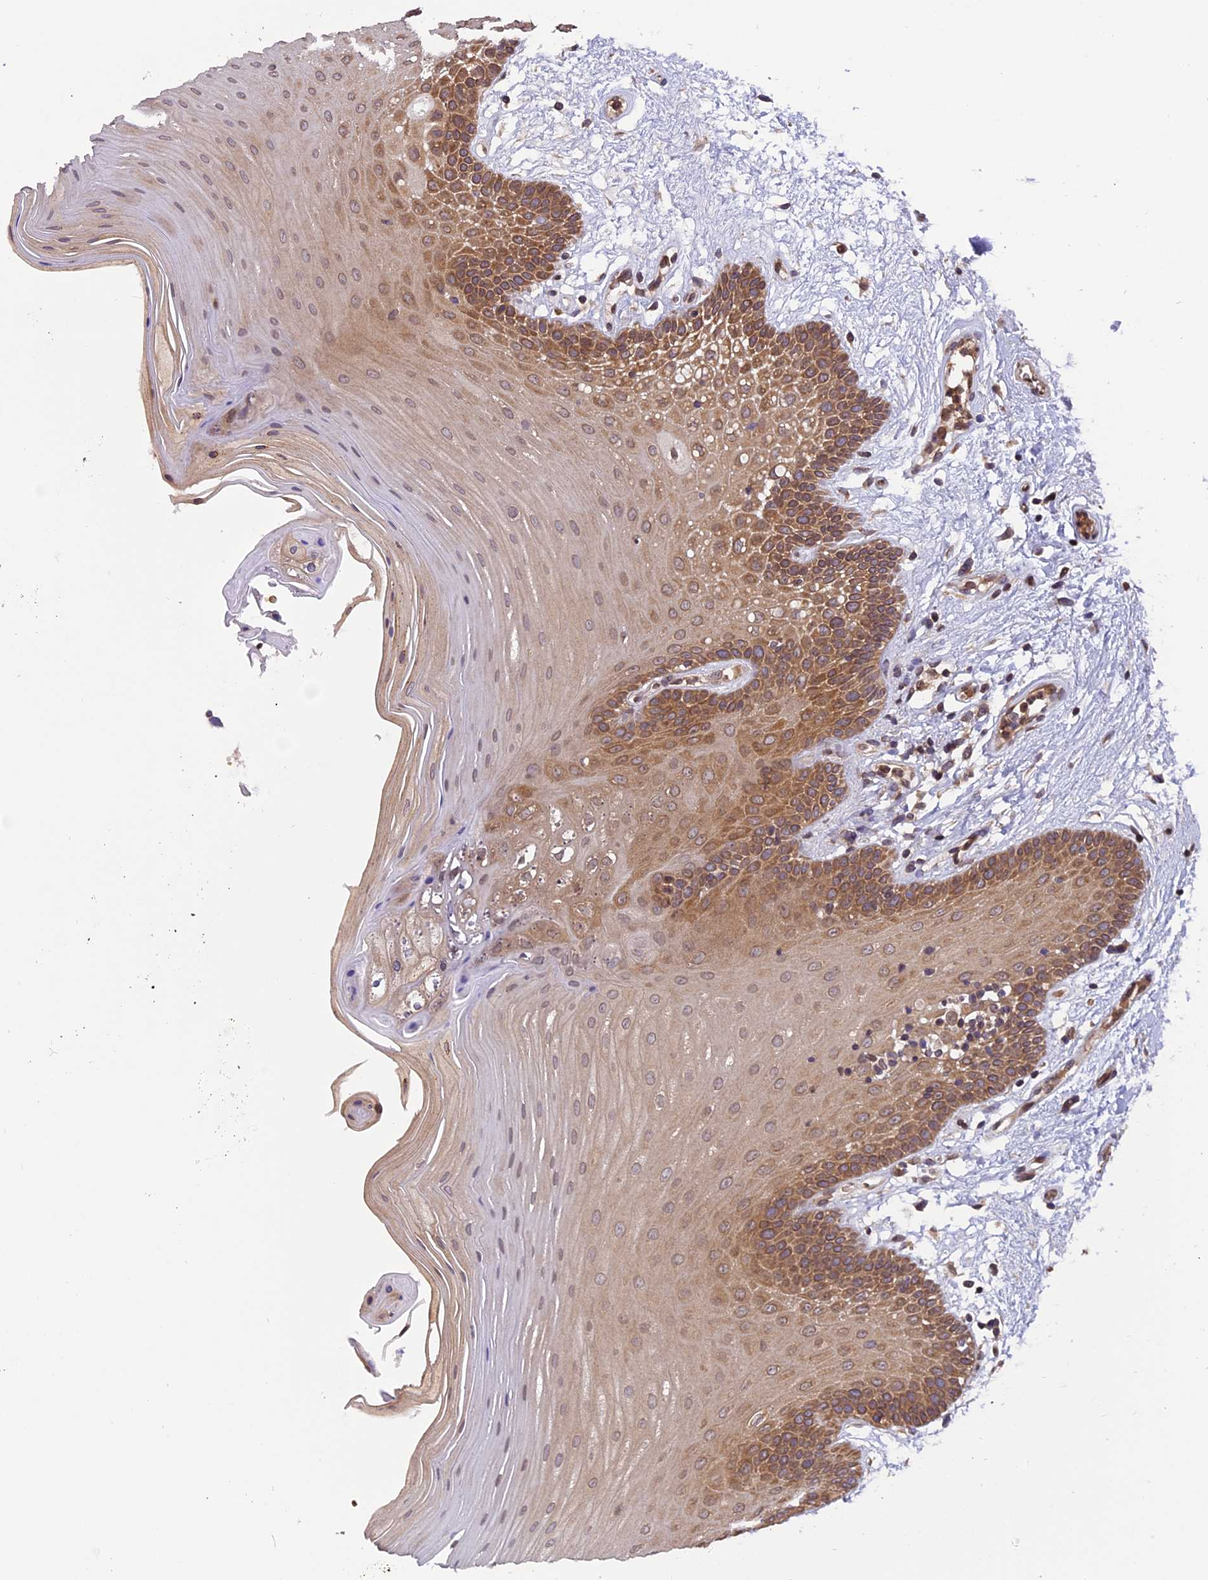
{"staining": {"intensity": "moderate", "quantity": ">75%", "location": "cytoplasmic/membranous"}, "tissue": "oral mucosa", "cell_type": "Squamous epithelial cells", "image_type": "normal", "snomed": [{"axis": "morphology", "description": "Normal tissue, NOS"}, {"axis": "morphology", "description": "Squamous cell carcinoma, NOS"}, {"axis": "topography", "description": "Skeletal muscle"}, {"axis": "topography", "description": "Oral tissue"}, {"axis": "topography", "description": "Head-Neck"}], "caption": "Normal oral mucosa demonstrates moderate cytoplasmic/membranous positivity in about >75% of squamous epithelial cells, visualized by immunohistochemistry.", "gene": "CHMP2A", "patient": {"sex": "male", "age": 71}}